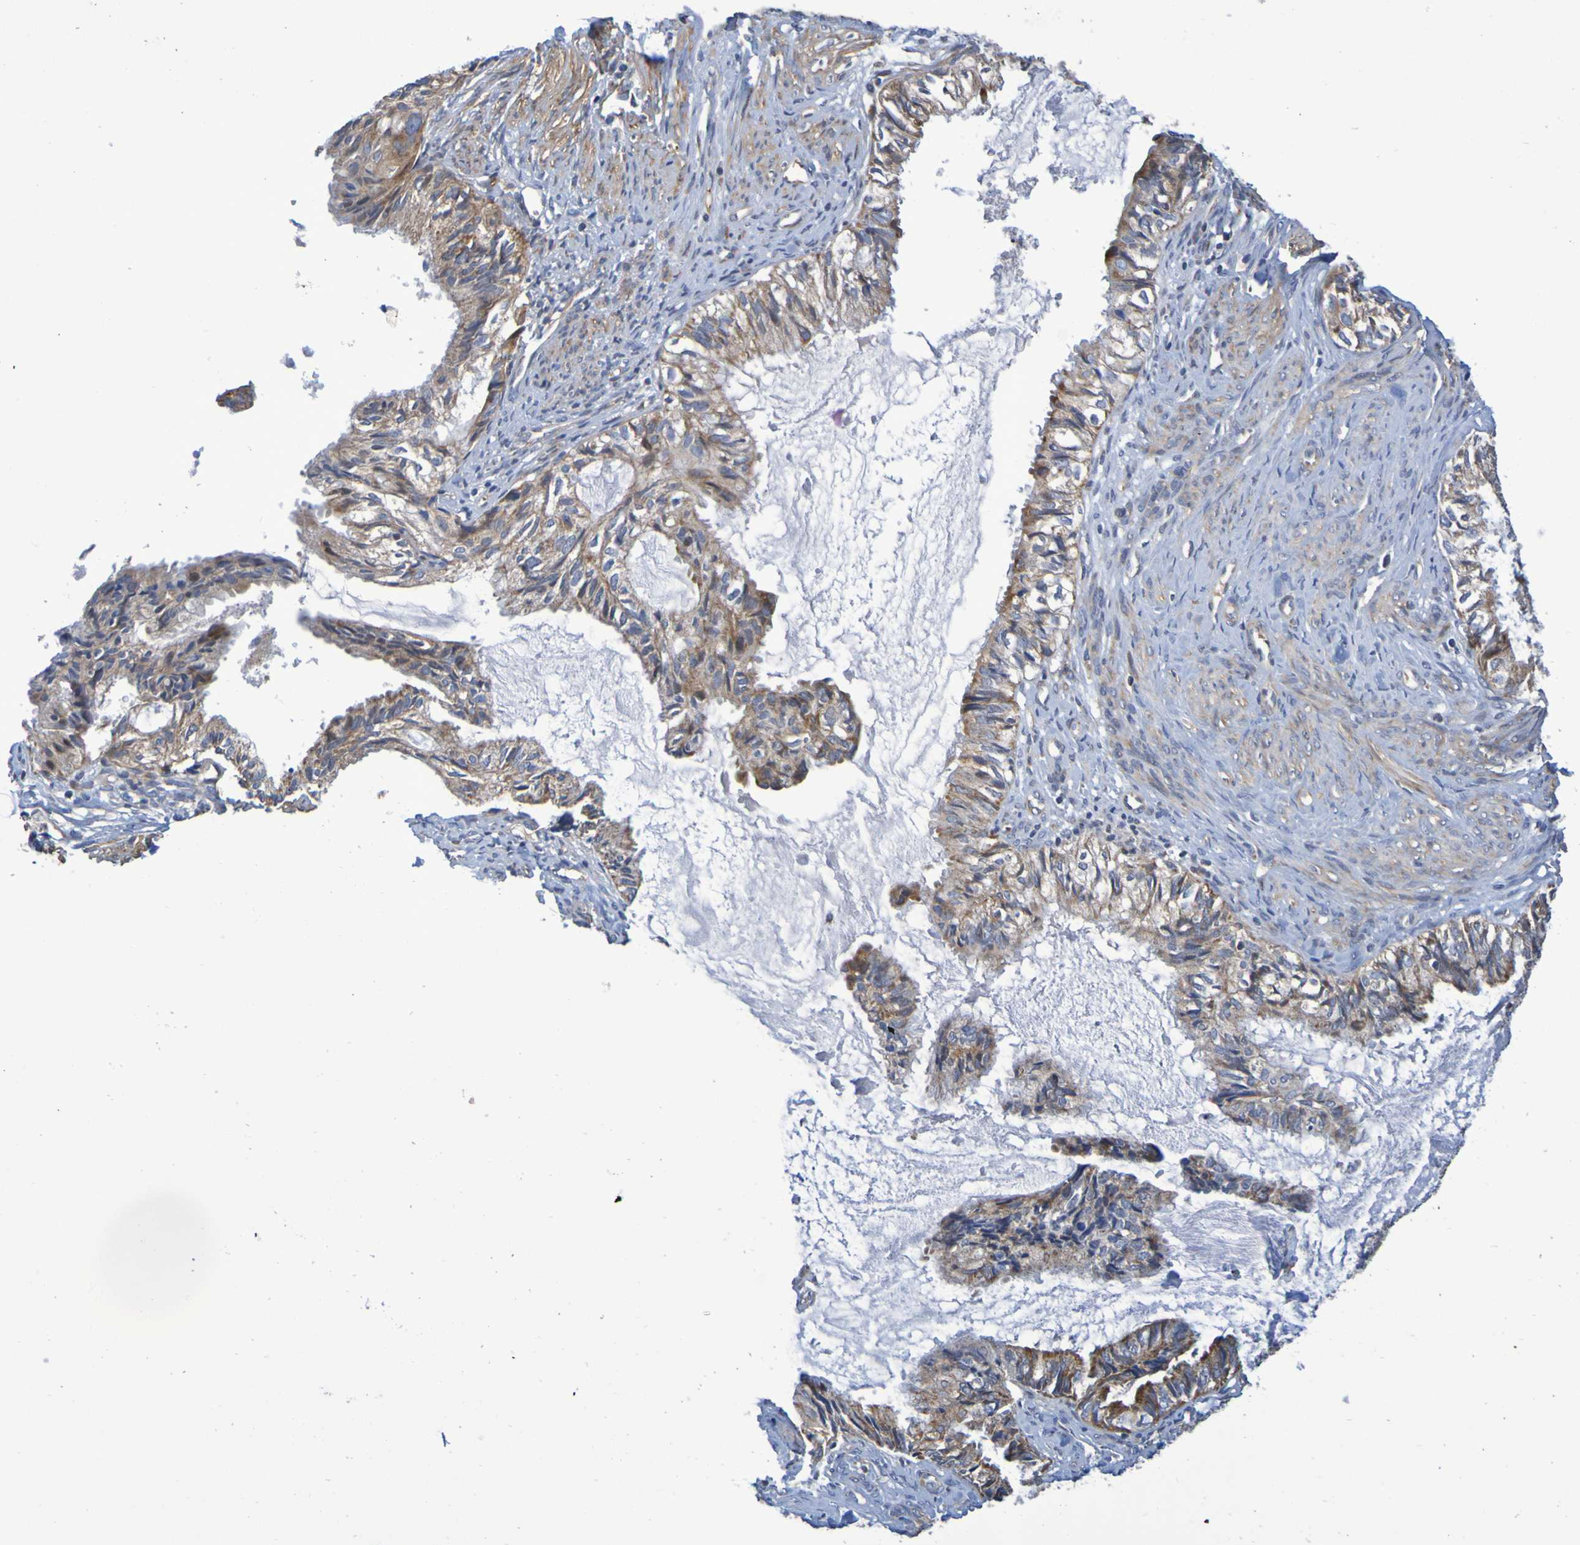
{"staining": {"intensity": "moderate", "quantity": ">75%", "location": "cytoplasmic/membranous"}, "tissue": "cervical cancer", "cell_type": "Tumor cells", "image_type": "cancer", "snomed": [{"axis": "morphology", "description": "Normal tissue, NOS"}, {"axis": "morphology", "description": "Adenocarcinoma, NOS"}, {"axis": "topography", "description": "Cervix"}, {"axis": "topography", "description": "Endometrium"}], "caption": "DAB immunohistochemical staining of adenocarcinoma (cervical) shows moderate cytoplasmic/membranous protein expression in about >75% of tumor cells.", "gene": "CCDC51", "patient": {"sex": "female", "age": 86}}